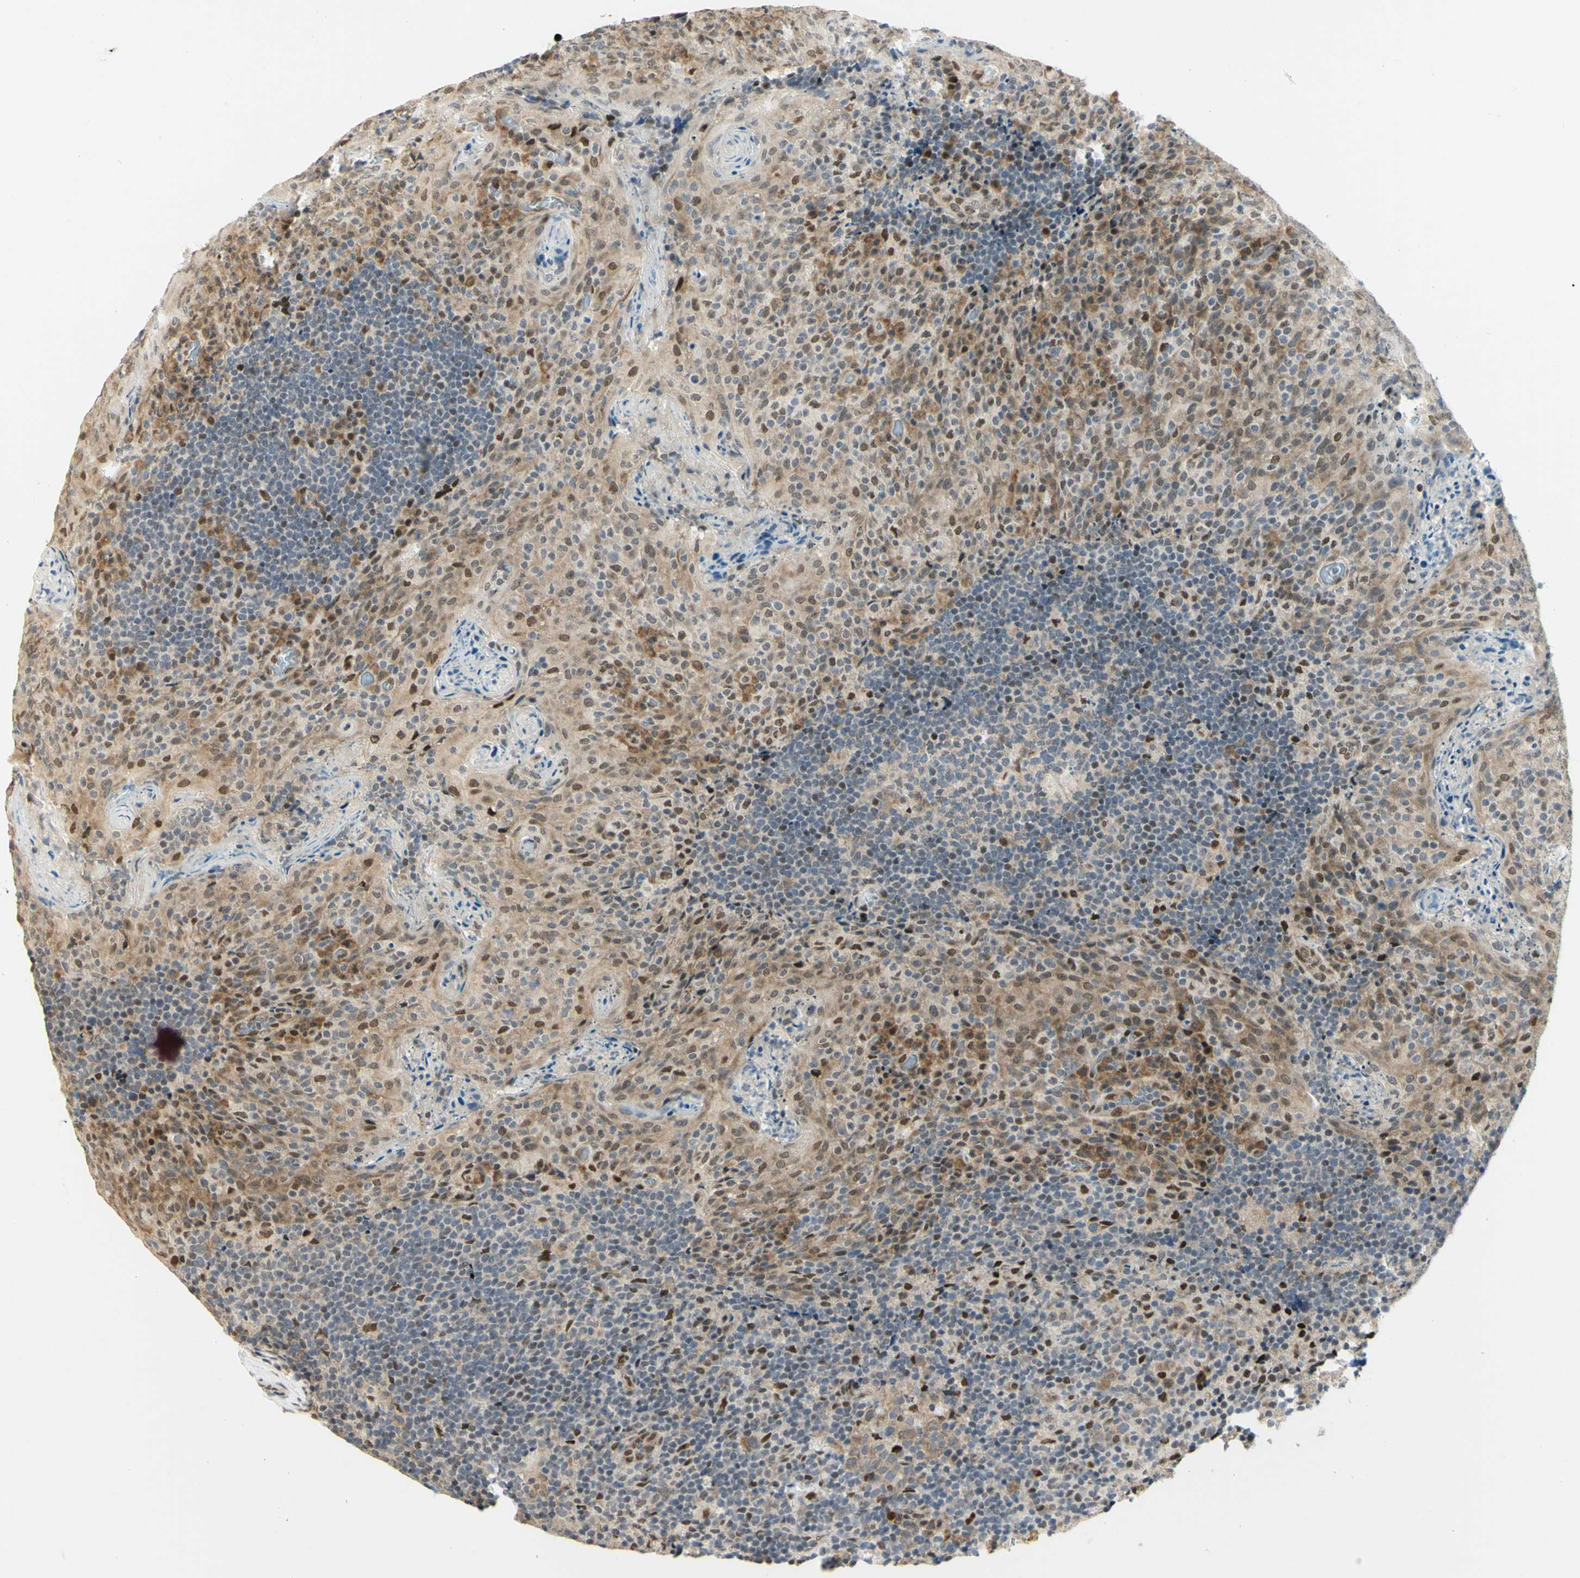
{"staining": {"intensity": "moderate", "quantity": "<25%", "location": "nuclear"}, "tissue": "tonsil", "cell_type": "Germinal center cells", "image_type": "normal", "snomed": [{"axis": "morphology", "description": "Normal tissue, NOS"}, {"axis": "topography", "description": "Tonsil"}], "caption": "Immunohistochemical staining of benign tonsil exhibits low levels of moderate nuclear staining in about <25% of germinal center cells.", "gene": "DDX1", "patient": {"sex": "male", "age": 17}}